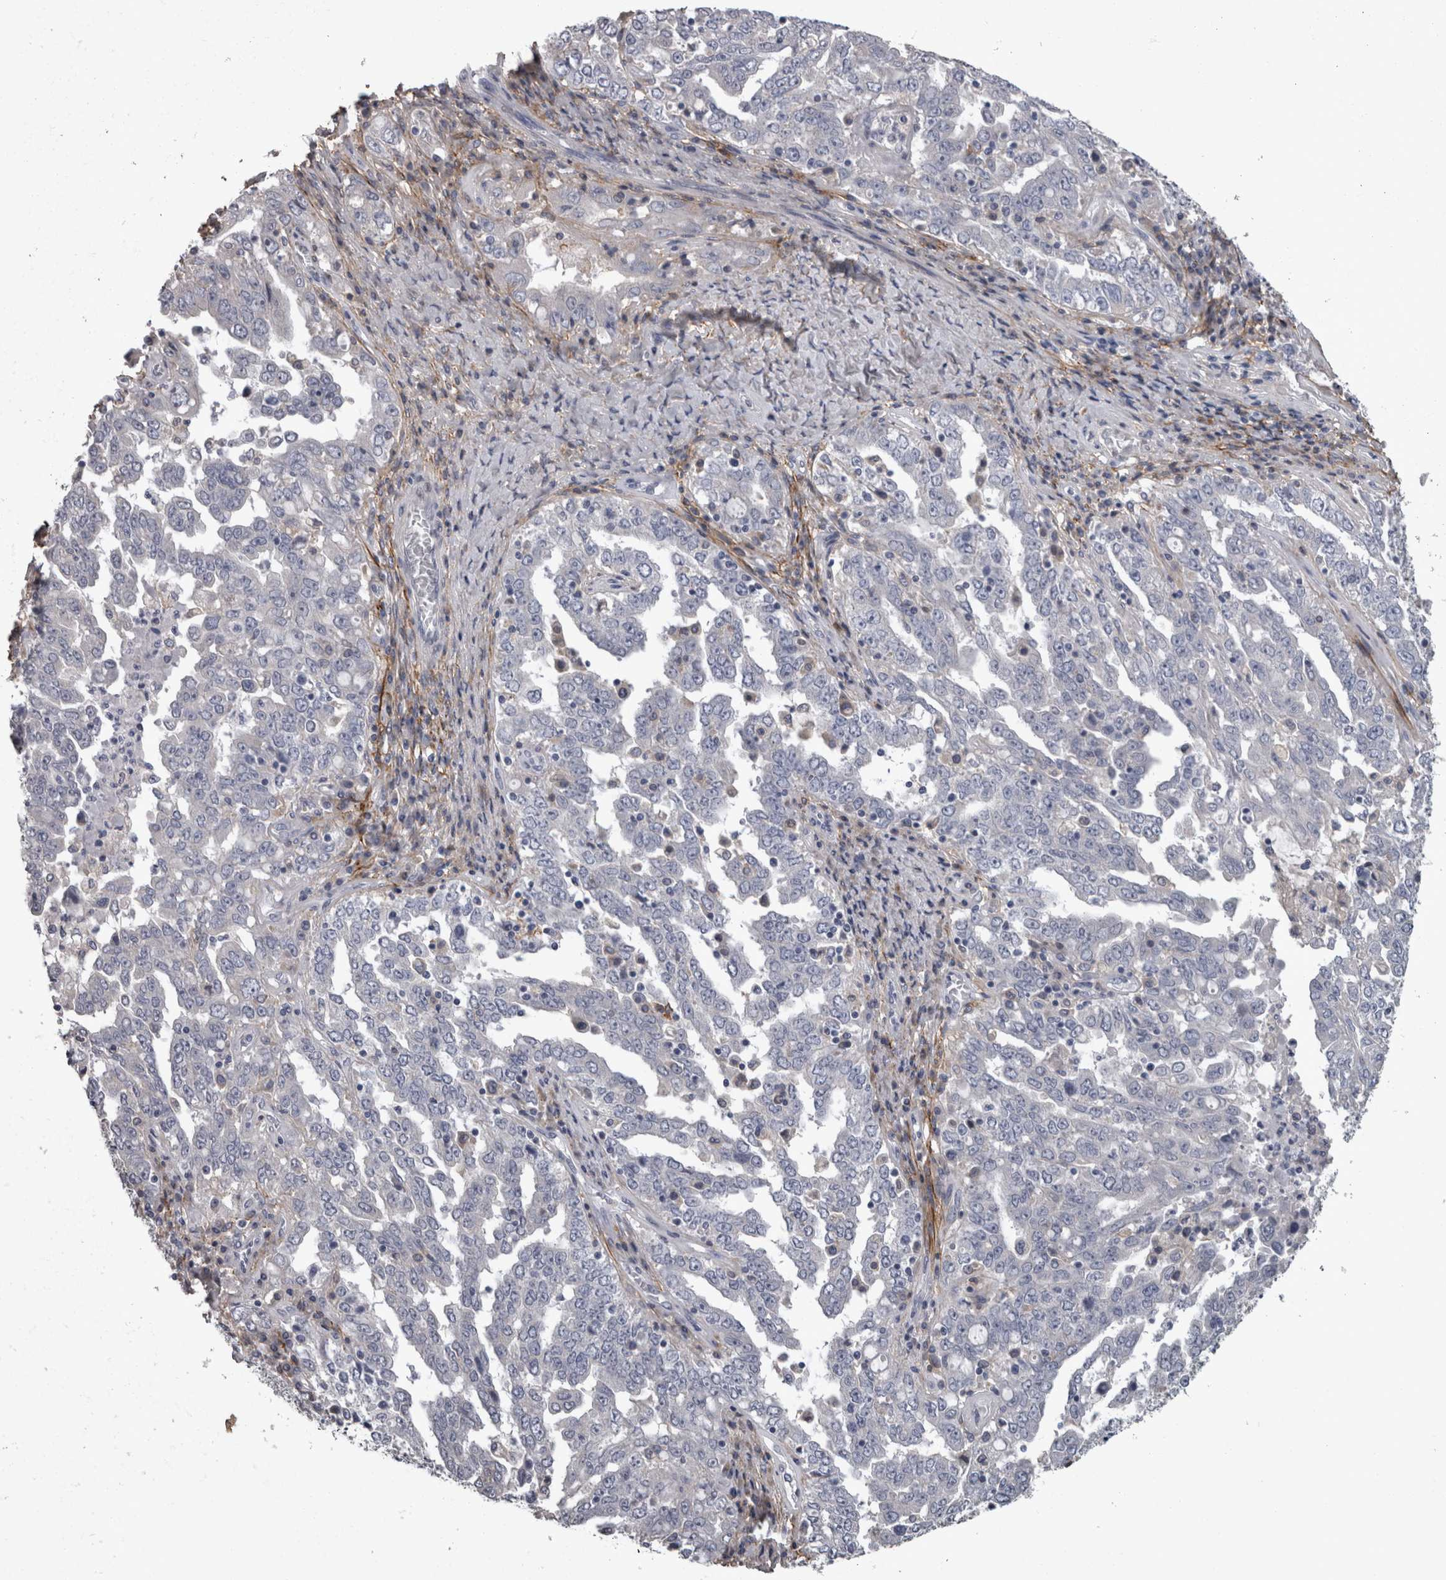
{"staining": {"intensity": "negative", "quantity": "none", "location": "none"}, "tissue": "ovarian cancer", "cell_type": "Tumor cells", "image_type": "cancer", "snomed": [{"axis": "morphology", "description": "Carcinoma, endometroid"}, {"axis": "topography", "description": "Ovary"}], "caption": "There is no significant expression in tumor cells of ovarian endometroid carcinoma.", "gene": "EFEMP2", "patient": {"sex": "female", "age": 62}}